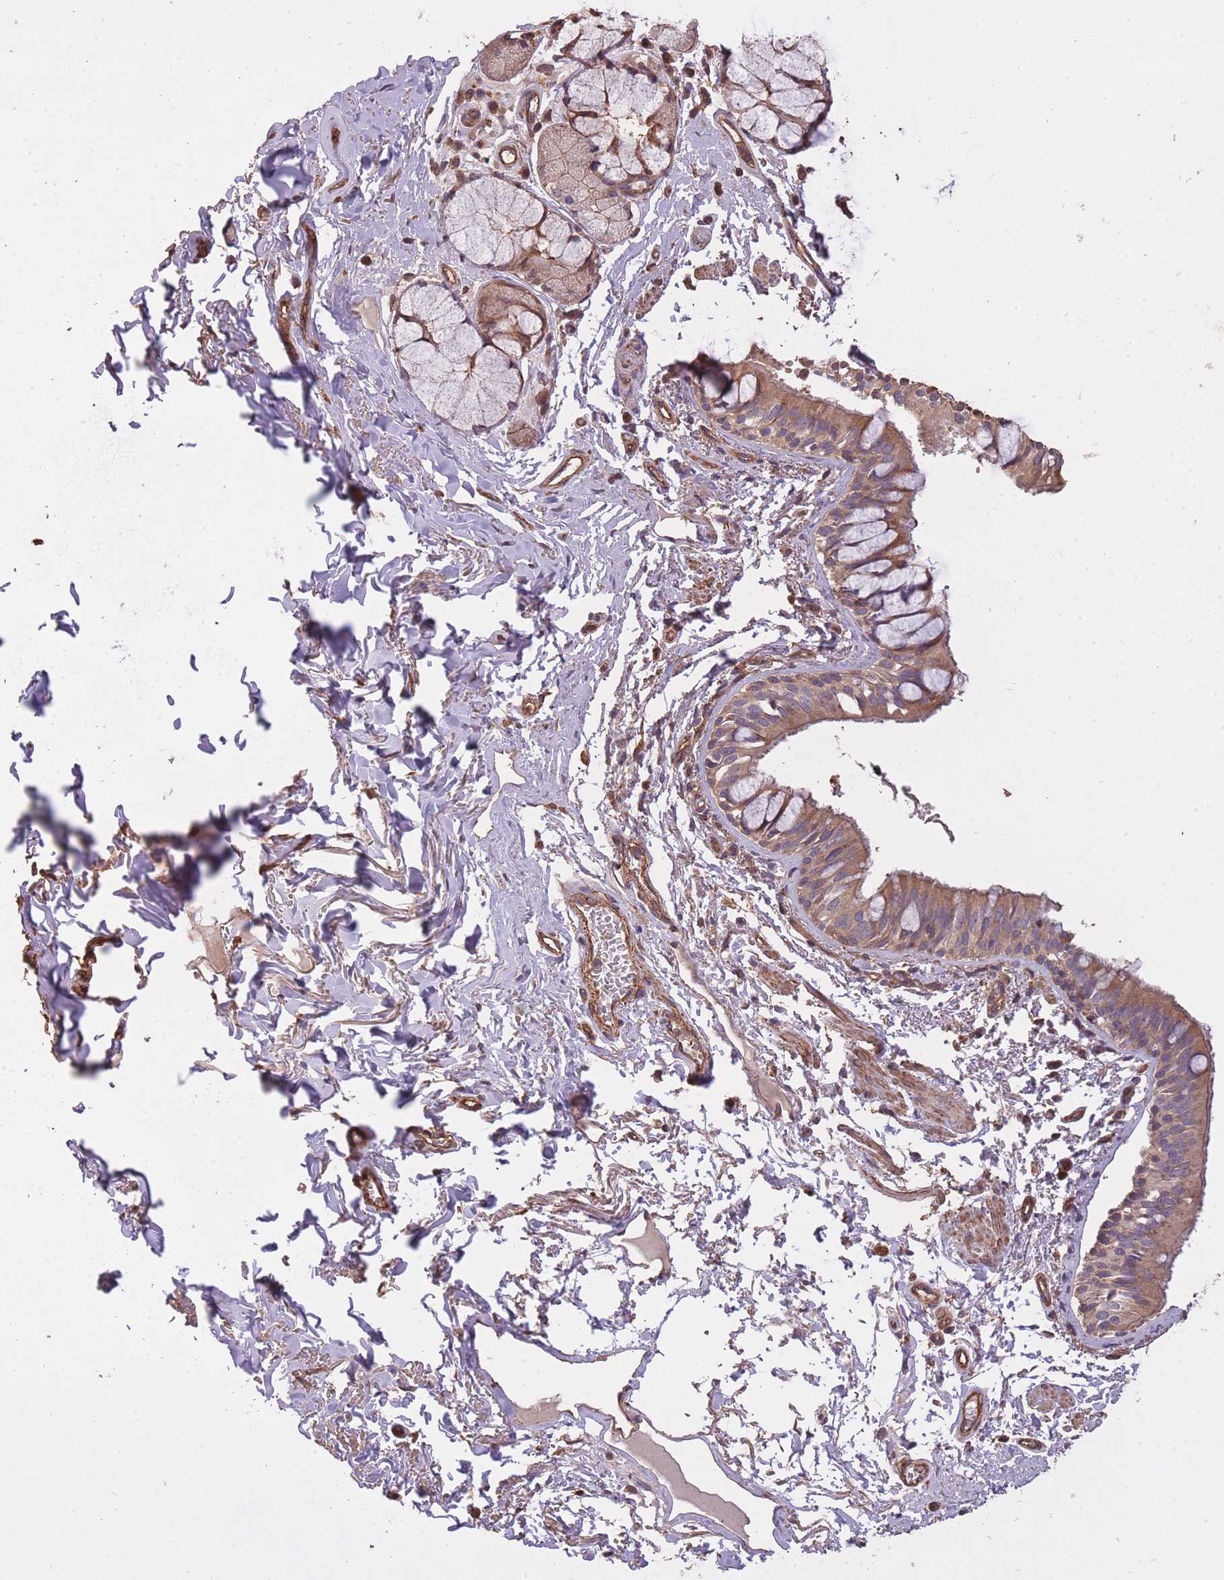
{"staining": {"intensity": "moderate", "quantity": ">75%", "location": "cytoplasmic/membranous"}, "tissue": "bronchus", "cell_type": "Respiratory epithelial cells", "image_type": "normal", "snomed": [{"axis": "morphology", "description": "Normal tissue, NOS"}, {"axis": "topography", "description": "Bronchus"}], "caption": "Bronchus stained with immunohistochemistry demonstrates moderate cytoplasmic/membranous expression in approximately >75% of respiratory epithelial cells.", "gene": "ARMH3", "patient": {"sex": "male", "age": 70}}